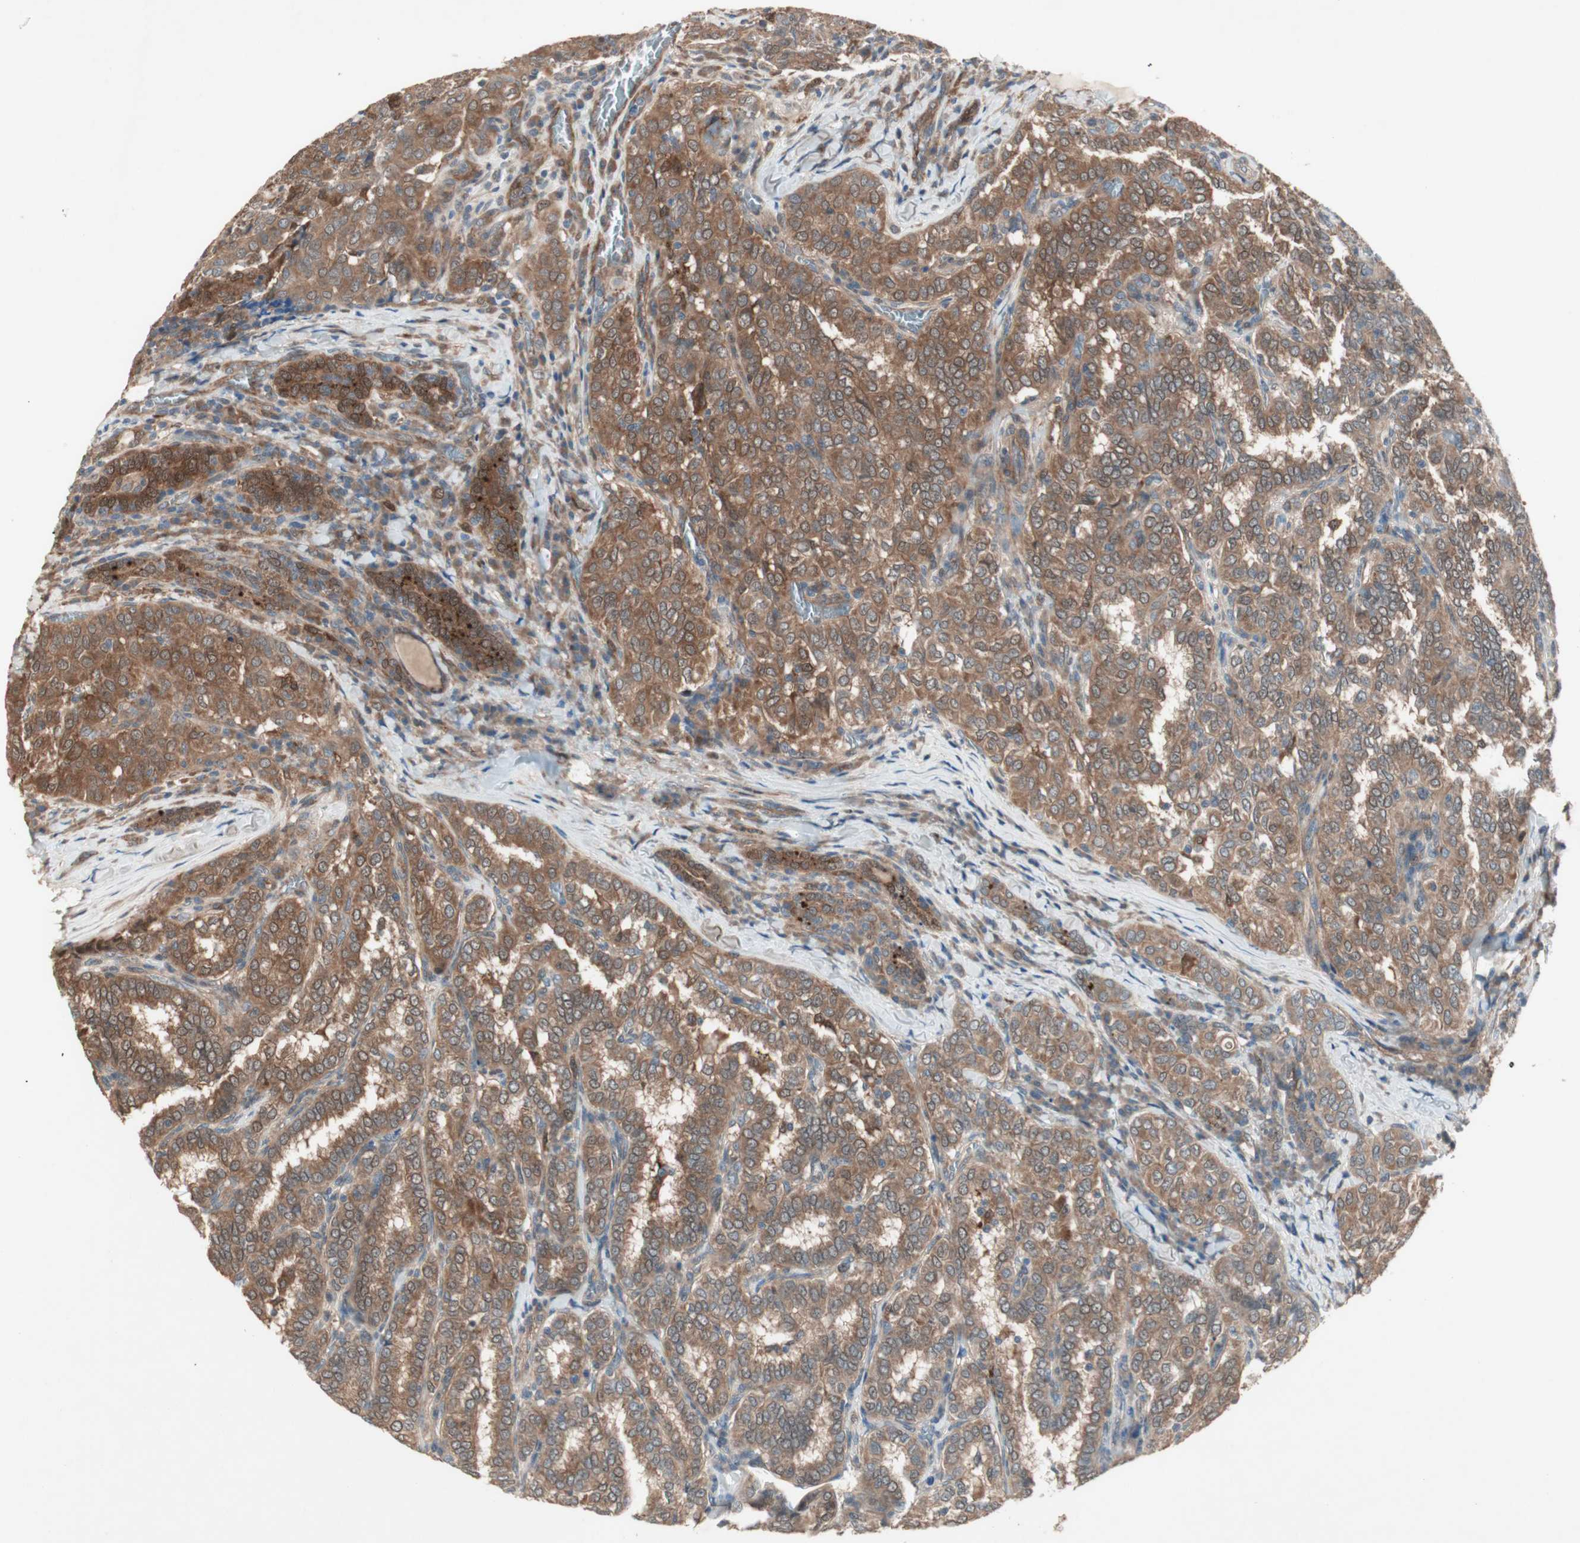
{"staining": {"intensity": "moderate", "quantity": ">75%", "location": "cytoplasmic/membranous"}, "tissue": "thyroid cancer", "cell_type": "Tumor cells", "image_type": "cancer", "snomed": [{"axis": "morphology", "description": "Papillary adenocarcinoma, NOS"}, {"axis": "topography", "description": "Thyroid gland"}], "caption": "Human thyroid cancer stained with a protein marker demonstrates moderate staining in tumor cells.", "gene": "SDSL", "patient": {"sex": "female", "age": 30}}